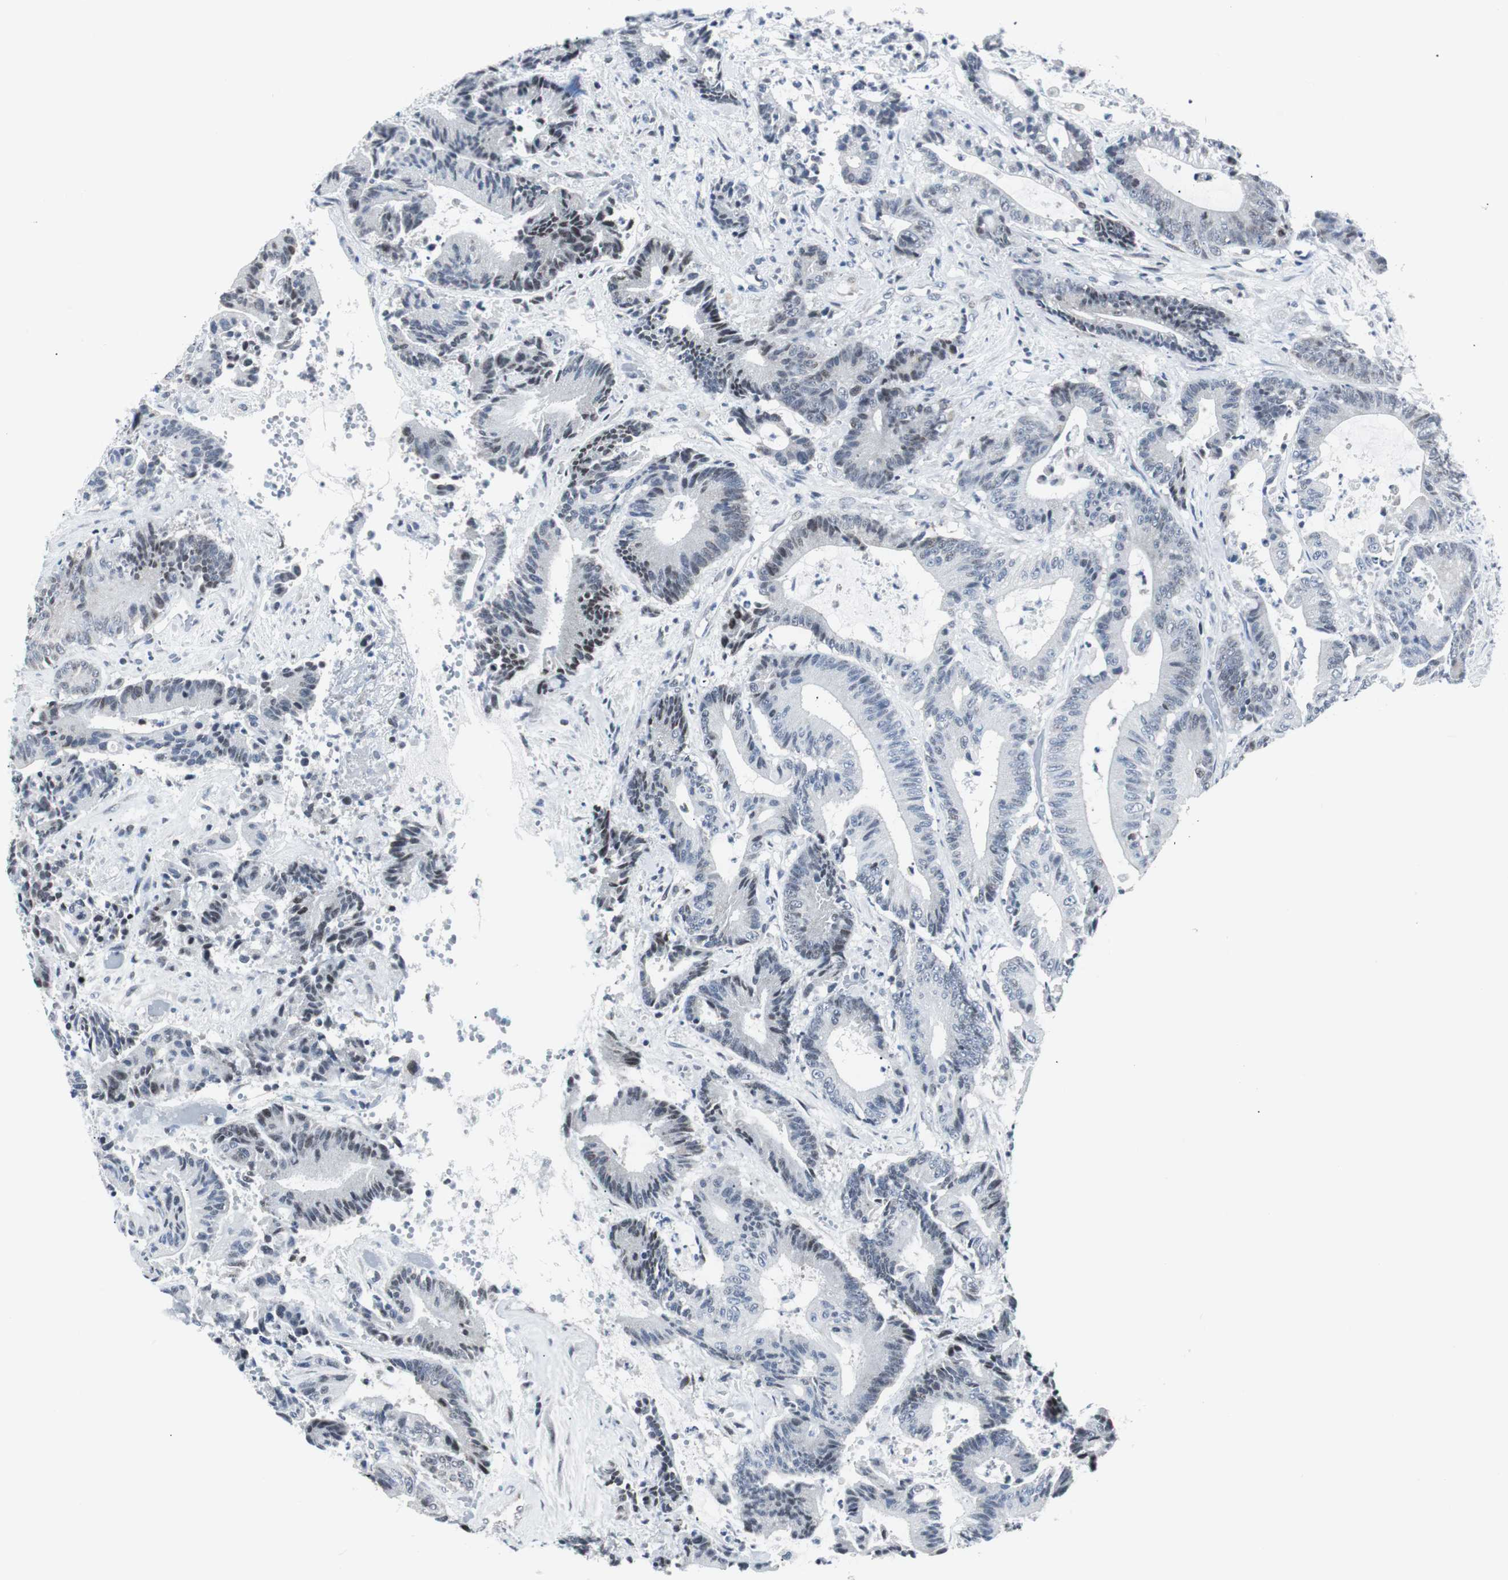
{"staining": {"intensity": "weak", "quantity": "<25%", "location": "nuclear"}, "tissue": "colorectal cancer", "cell_type": "Tumor cells", "image_type": "cancer", "snomed": [{"axis": "morphology", "description": "Adenocarcinoma, NOS"}, {"axis": "topography", "description": "Colon"}], "caption": "An immunohistochemistry (IHC) histopathology image of colorectal cancer is shown. There is no staining in tumor cells of colorectal cancer.", "gene": "MTA1", "patient": {"sex": "female", "age": 84}}